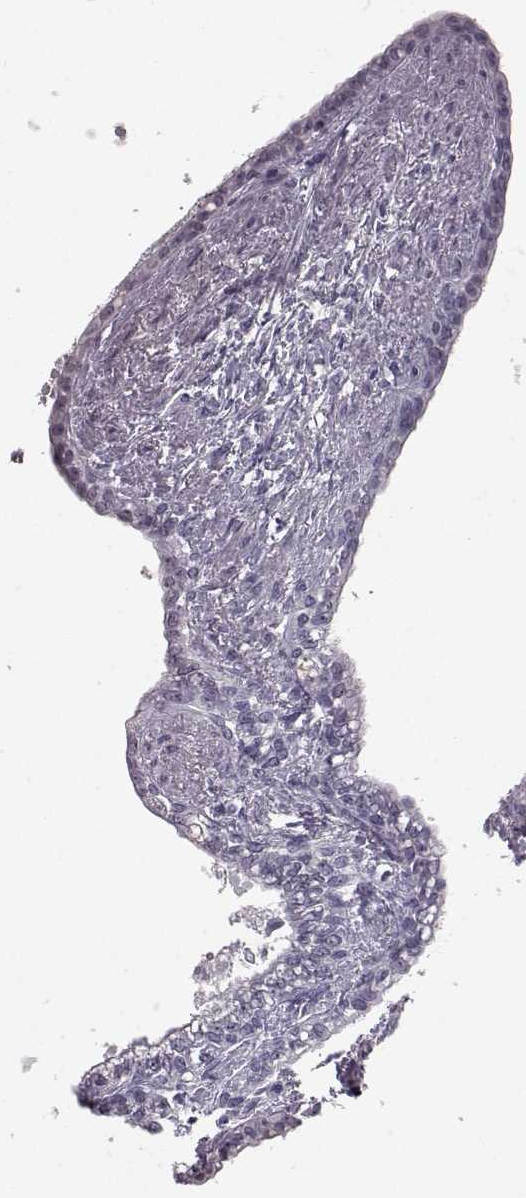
{"staining": {"intensity": "negative", "quantity": "none", "location": "none"}, "tissue": "seminal vesicle", "cell_type": "Glandular cells", "image_type": "normal", "snomed": [{"axis": "morphology", "description": "Normal tissue, NOS"}, {"axis": "morphology", "description": "Urothelial carcinoma, NOS"}, {"axis": "topography", "description": "Urinary bladder"}, {"axis": "topography", "description": "Seminal veicle"}], "caption": "Immunohistochemistry photomicrograph of benign seminal vesicle: human seminal vesicle stained with DAB (3,3'-diaminobenzidine) exhibits no significant protein positivity in glandular cells.", "gene": "PRPH2", "patient": {"sex": "male", "age": 76}}